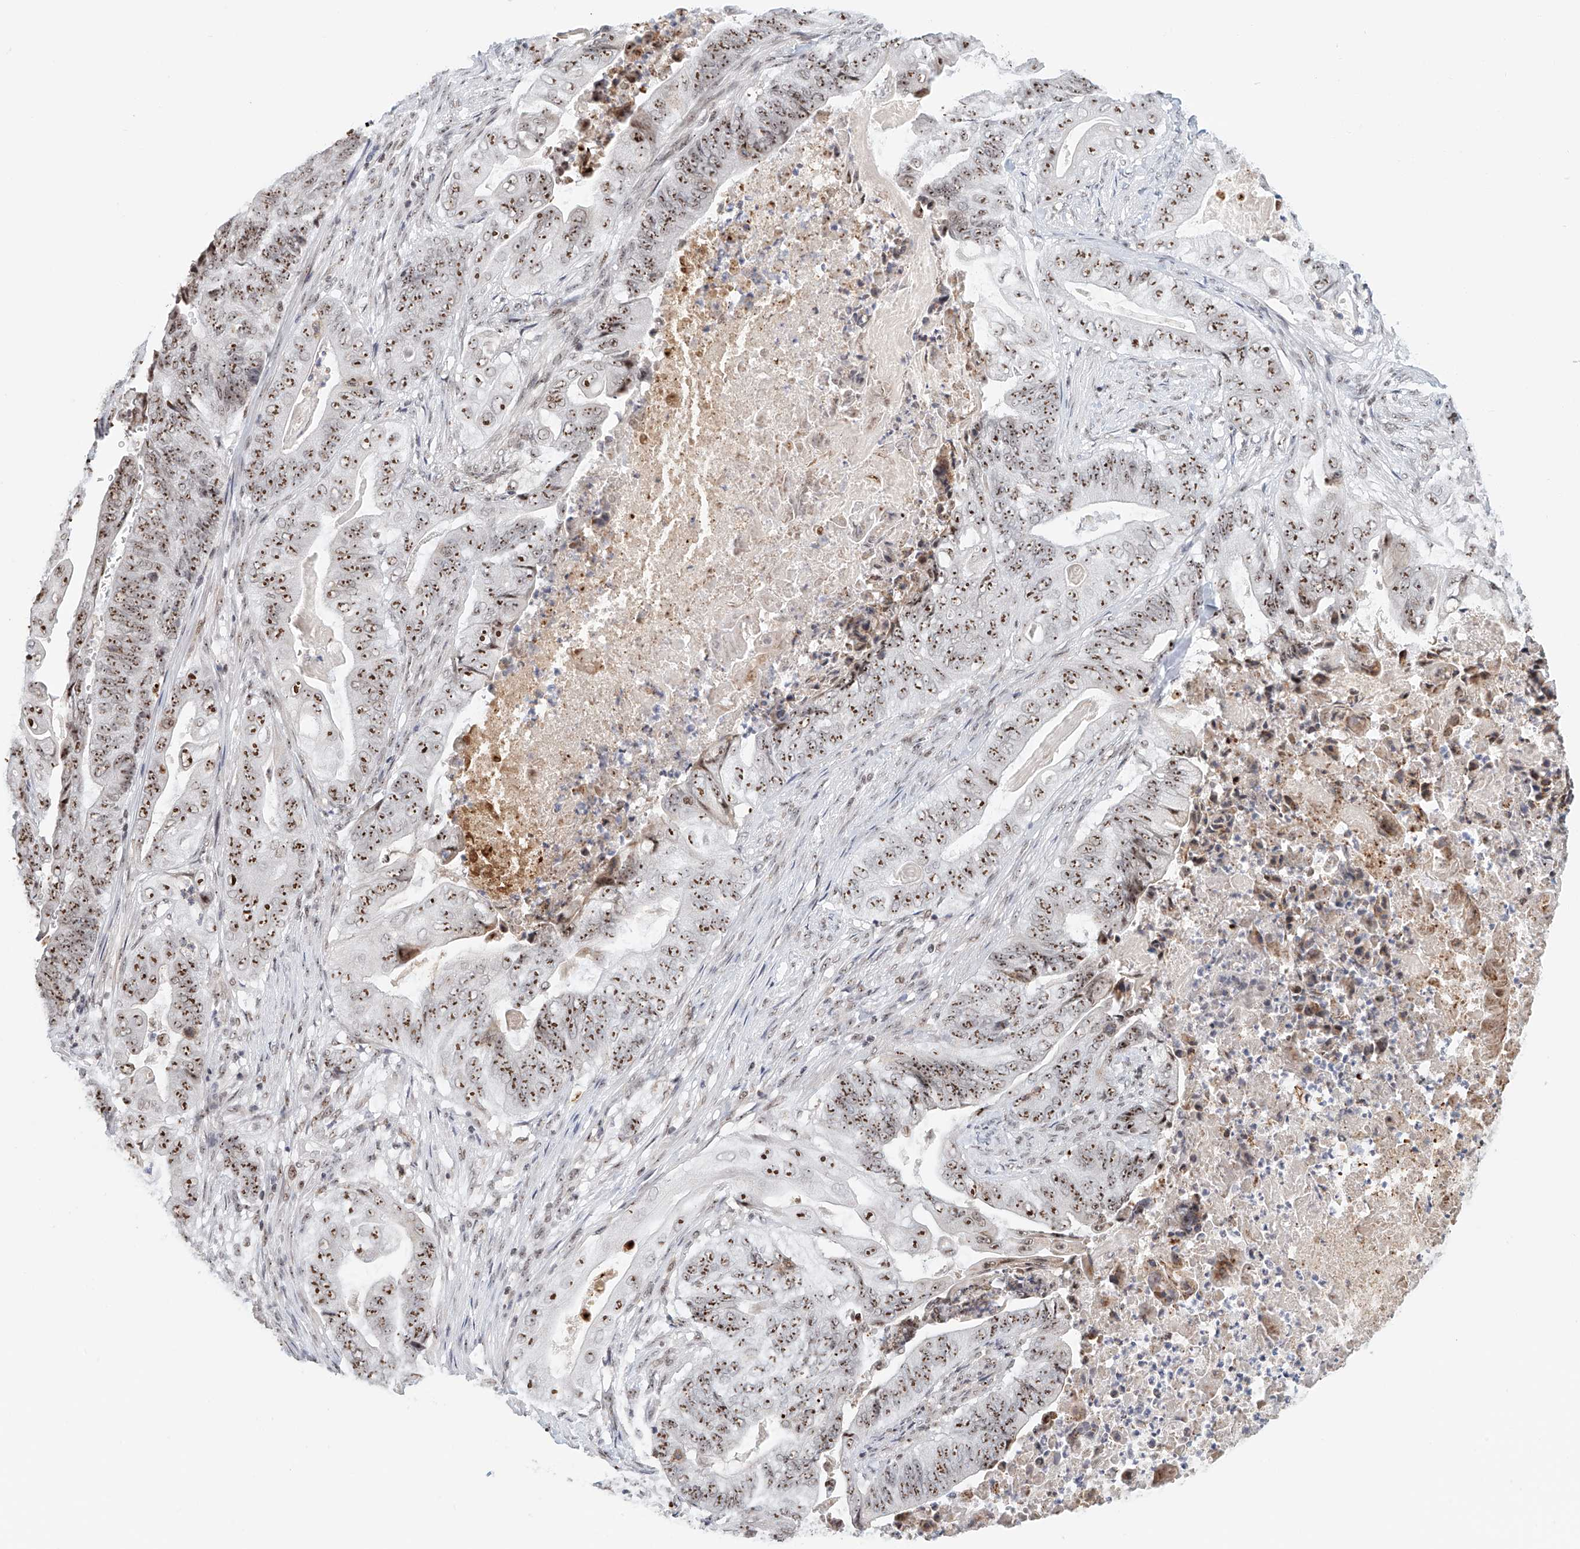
{"staining": {"intensity": "strong", "quantity": ">75%", "location": "nuclear"}, "tissue": "stomach cancer", "cell_type": "Tumor cells", "image_type": "cancer", "snomed": [{"axis": "morphology", "description": "Adenocarcinoma, NOS"}, {"axis": "topography", "description": "Stomach"}], "caption": "Tumor cells display high levels of strong nuclear expression in approximately >75% of cells in human stomach cancer.", "gene": "PRUNE2", "patient": {"sex": "female", "age": 73}}